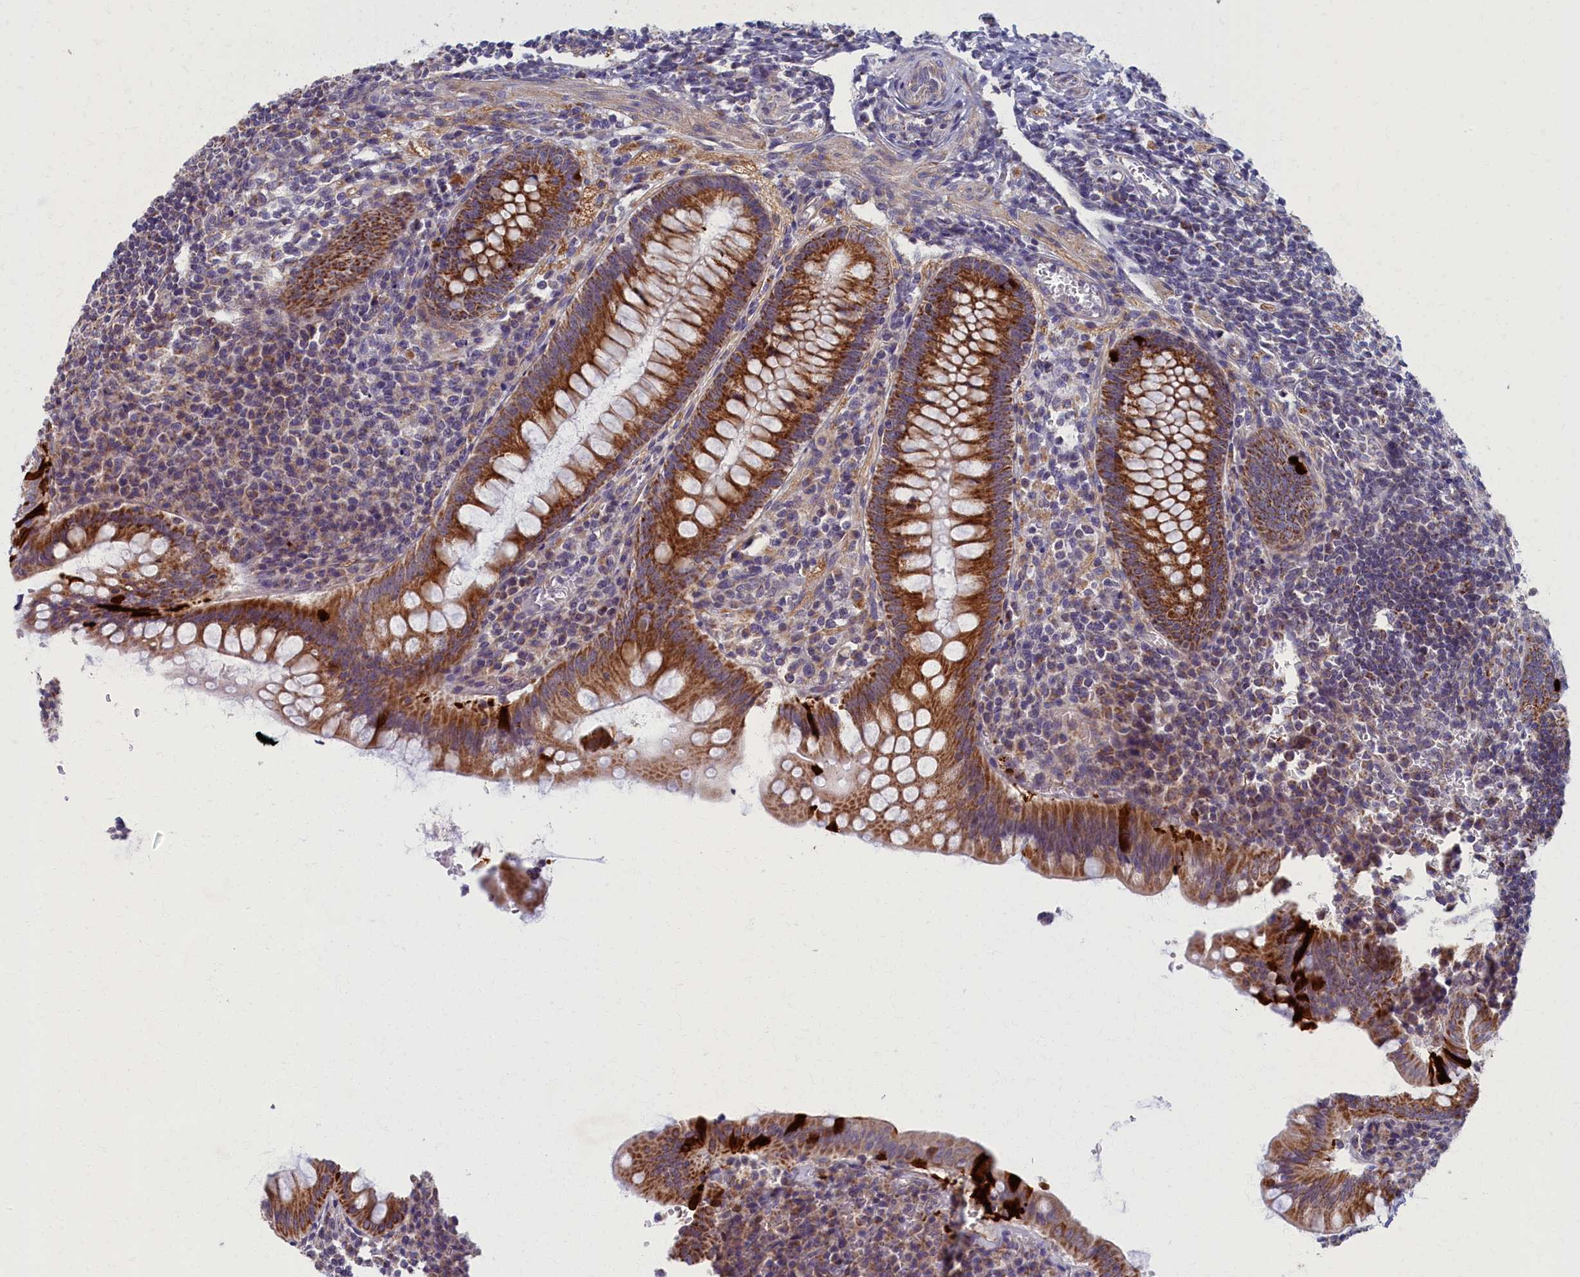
{"staining": {"intensity": "strong", "quantity": ">75%", "location": "cytoplasmic/membranous"}, "tissue": "appendix", "cell_type": "Glandular cells", "image_type": "normal", "snomed": [{"axis": "morphology", "description": "Normal tissue, NOS"}, {"axis": "topography", "description": "Appendix"}], "caption": "About >75% of glandular cells in normal appendix display strong cytoplasmic/membranous protein expression as visualized by brown immunohistochemical staining.", "gene": "MRPS25", "patient": {"sex": "female", "age": 33}}